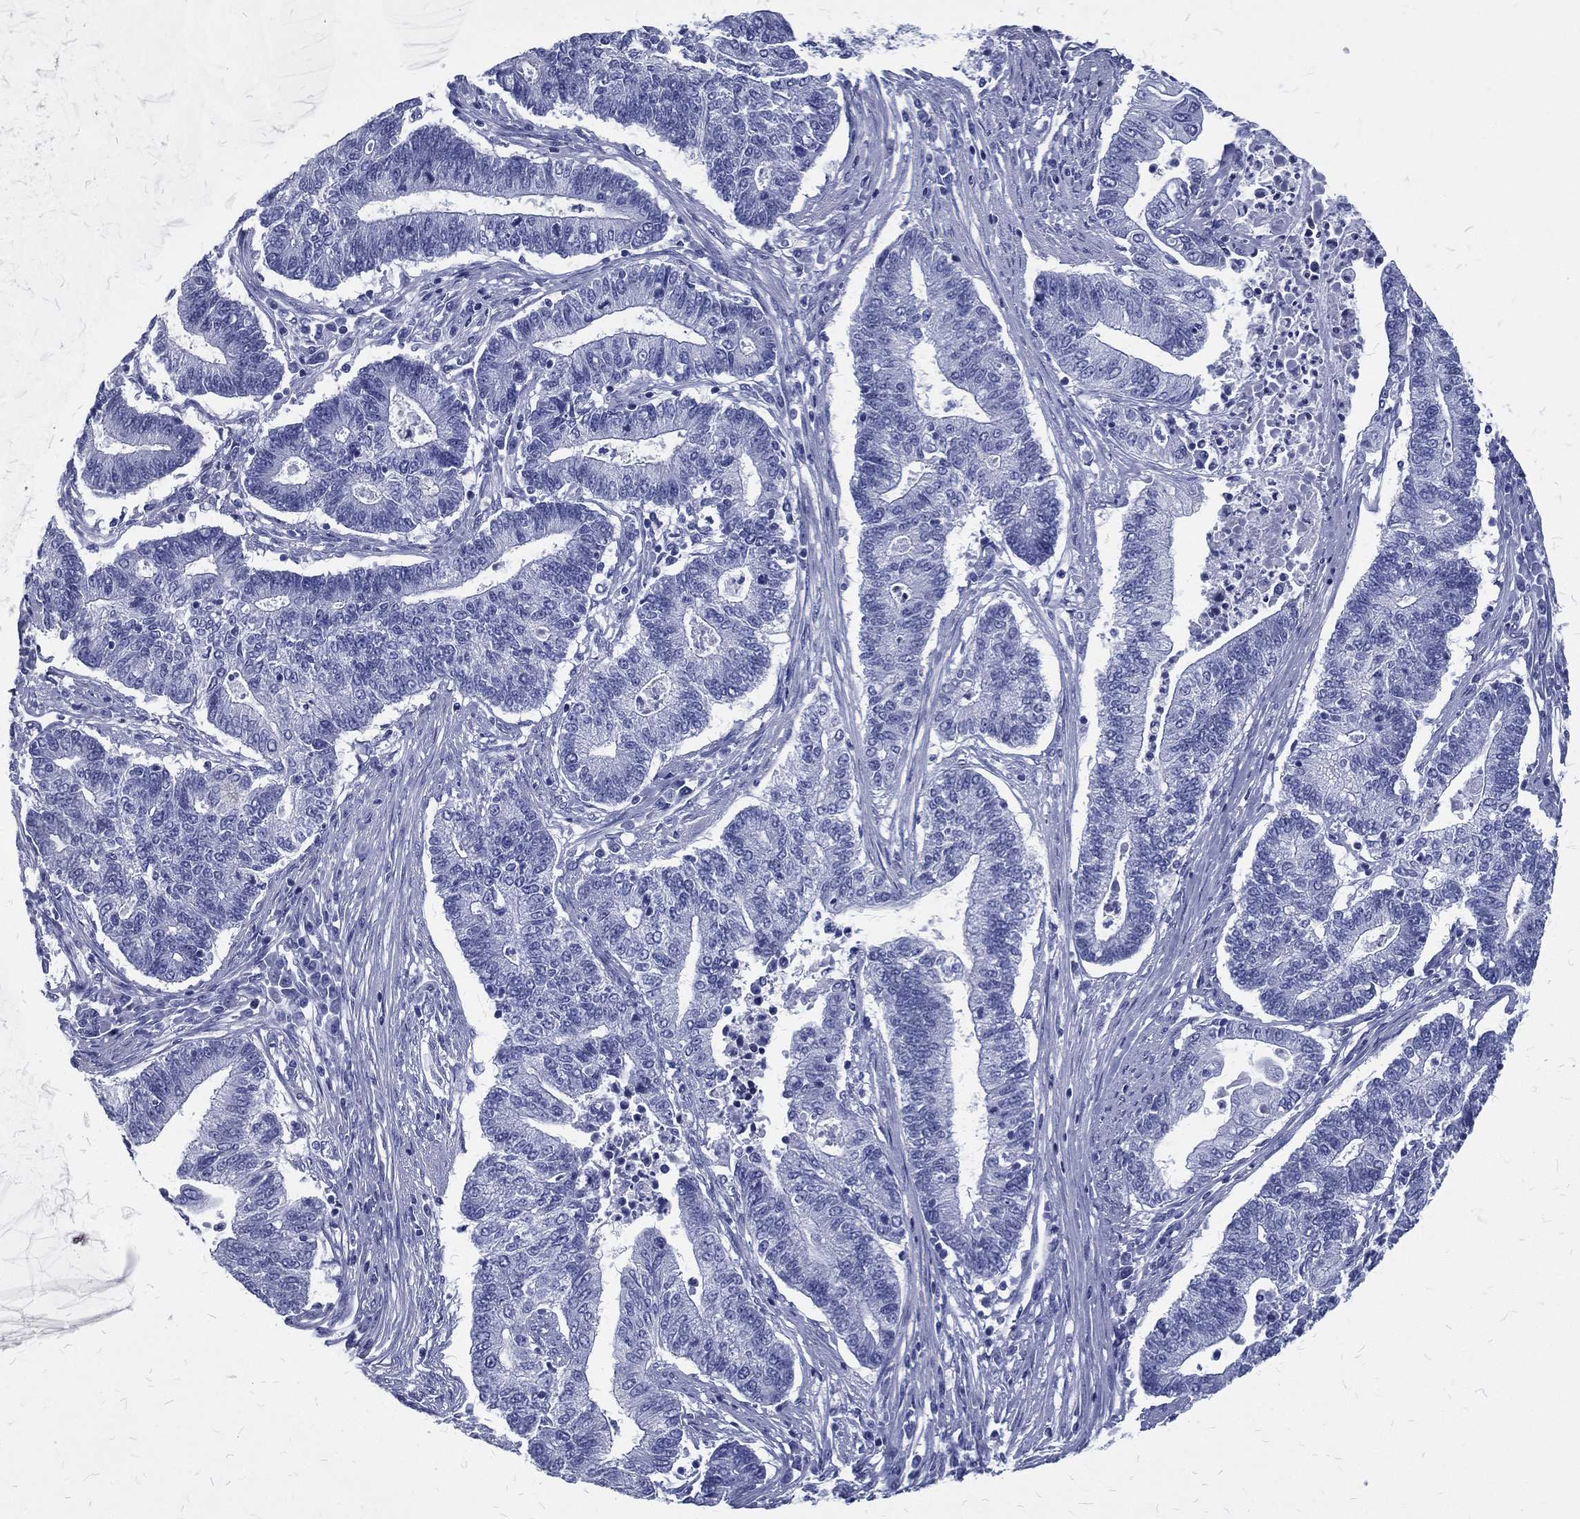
{"staining": {"intensity": "negative", "quantity": "none", "location": "none"}, "tissue": "endometrial cancer", "cell_type": "Tumor cells", "image_type": "cancer", "snomed": [{"axis": "morphology", "description": "Adenocarcinoma, NOS"}, {"axis": "topography", "description": "Uterus"}, {"axis": "topography", "description": "Endometrium"}], "caption": "This micrograph is of endometrial cancer stained with IHC to label a protein in brown with the nuclei are counter-stained blue. There is no staining in tumor cells.", "gene": "RSPH4A", "patient": {"sex": "female", "age": 54}}